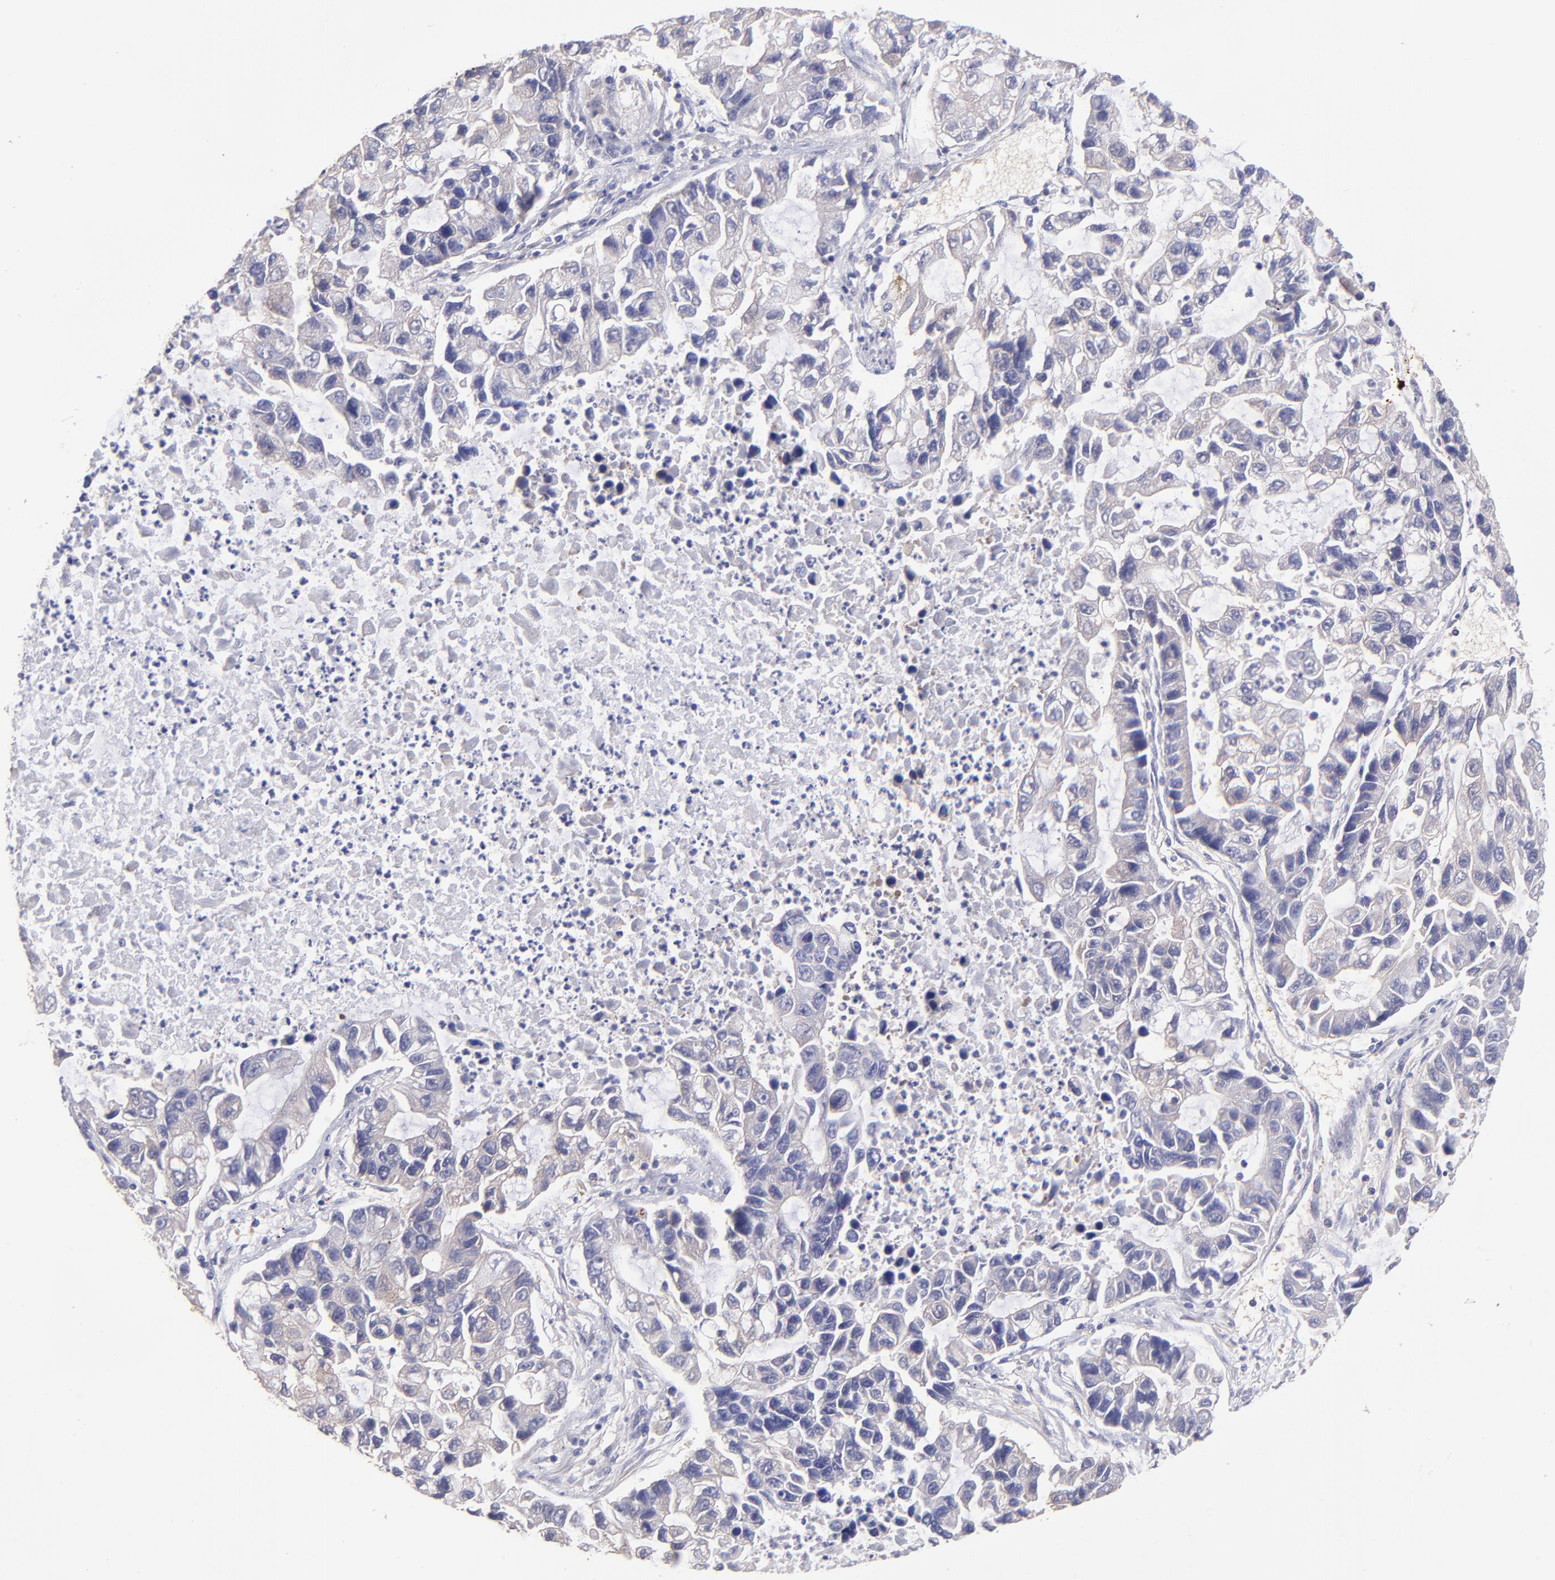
{"staining": {"intensity": "negative", "quantity": "none", "location": "none"}, "tissue": "lung cancer", "cell_type": "Tumor cells", "image_type": "cancer", "snomed": [{"axis": "morphology", "description": "Adenocarcinoma, NOS"}, {"axis": "topography", "description": "Lung"}], "caption": "Immunohistochemical staining of lung adenocarcinoma demonstrates no significant expression in tumor cells.", "gene": "NSF", "patient": {"sex": "female", "age": 51}}